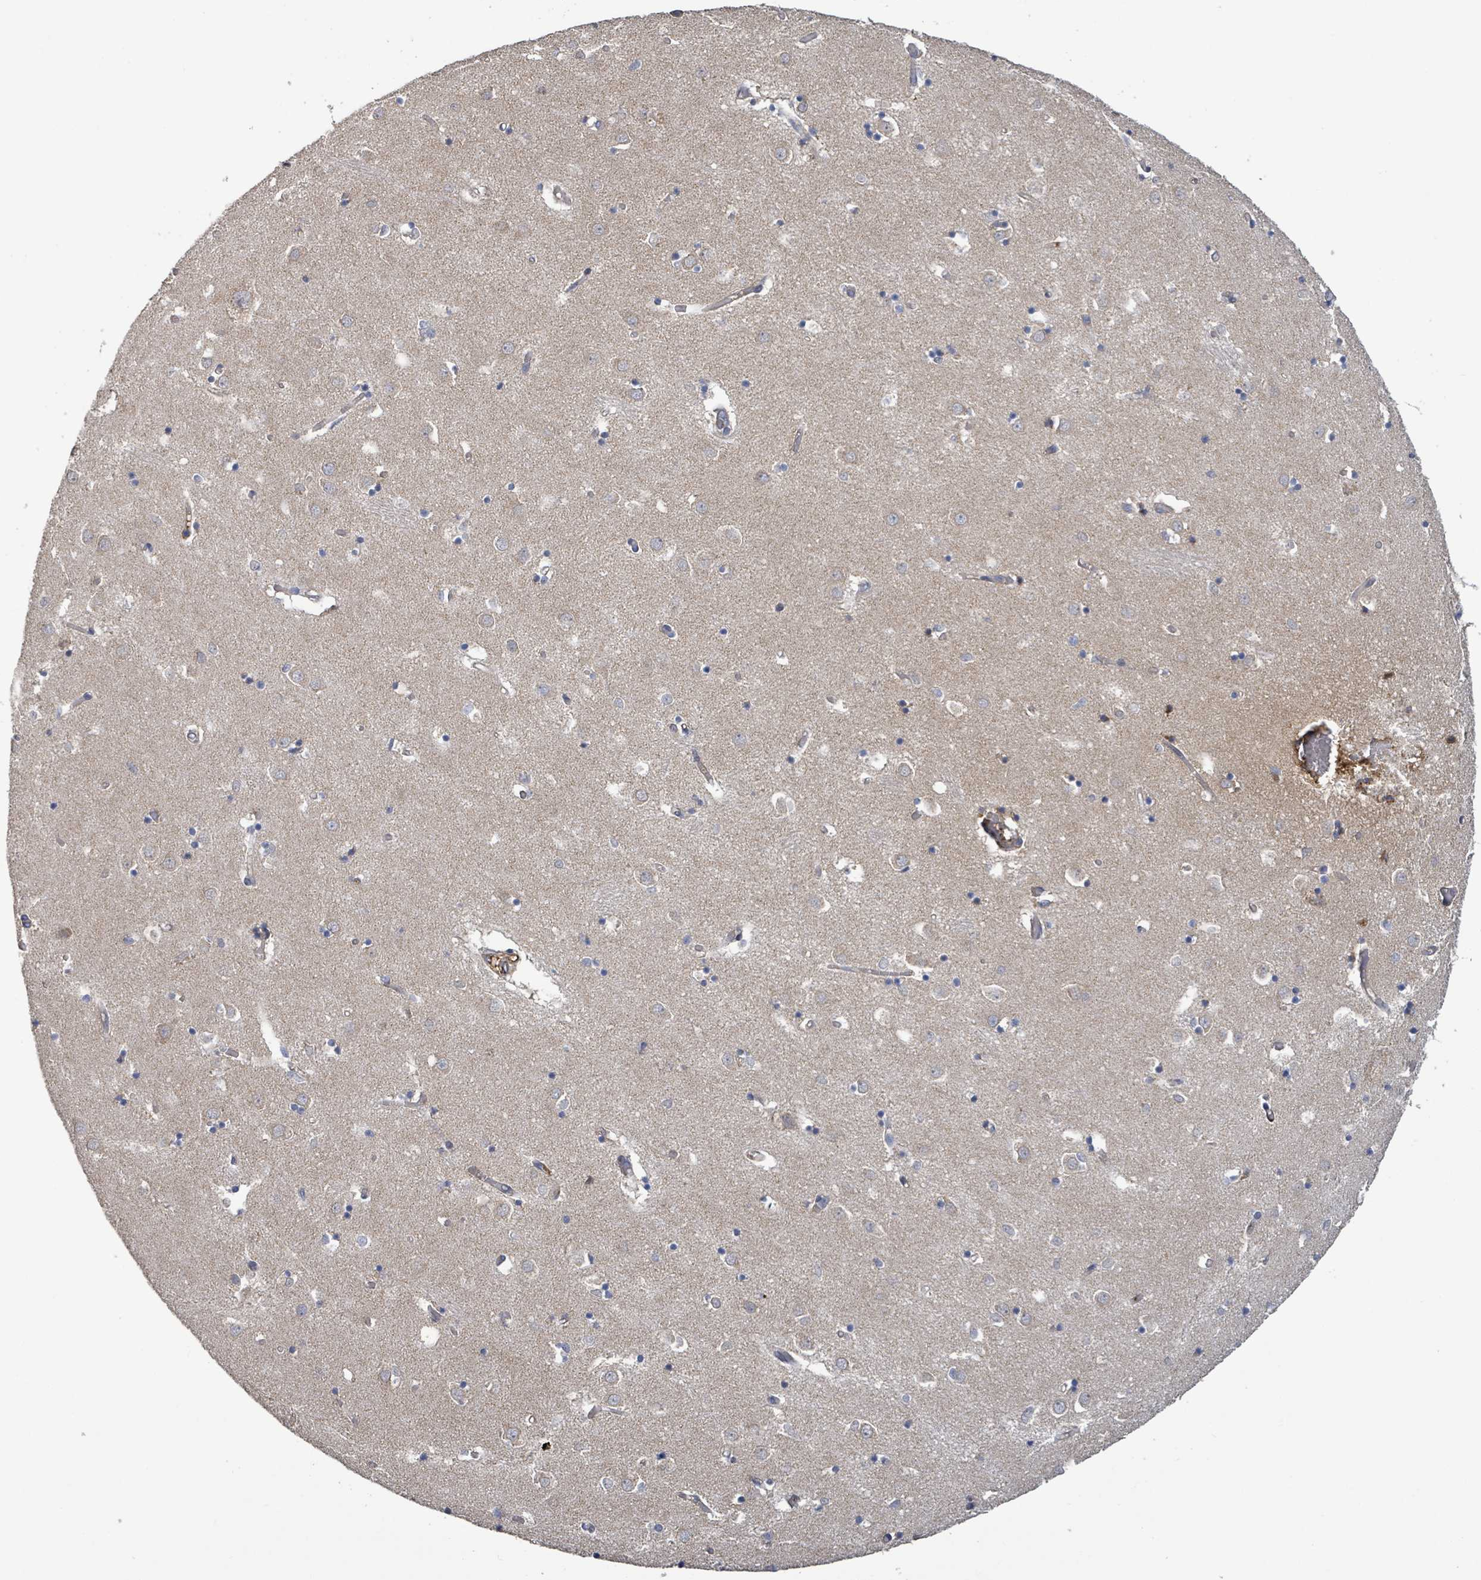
{"staining": {"intensity": "negative", "quantity": "none", "location": "none"}, "tissue": "caudate", "cell_type": "Glial cells", "image_type": "normal", "snomed": [{"axis": "morphology", "description": "Normal tissue, NOS"}, {"axis": "topography", "description": "Lateral ventricle wall"}], "caption": "The micrograph reveals no significant positivity in glial cells of caudate. (Brightfield microscopy of DAB immunohistochemistry at high magnification).", "gene": "PLAAT1", "patient": {"sex": "male", "age": 70}}